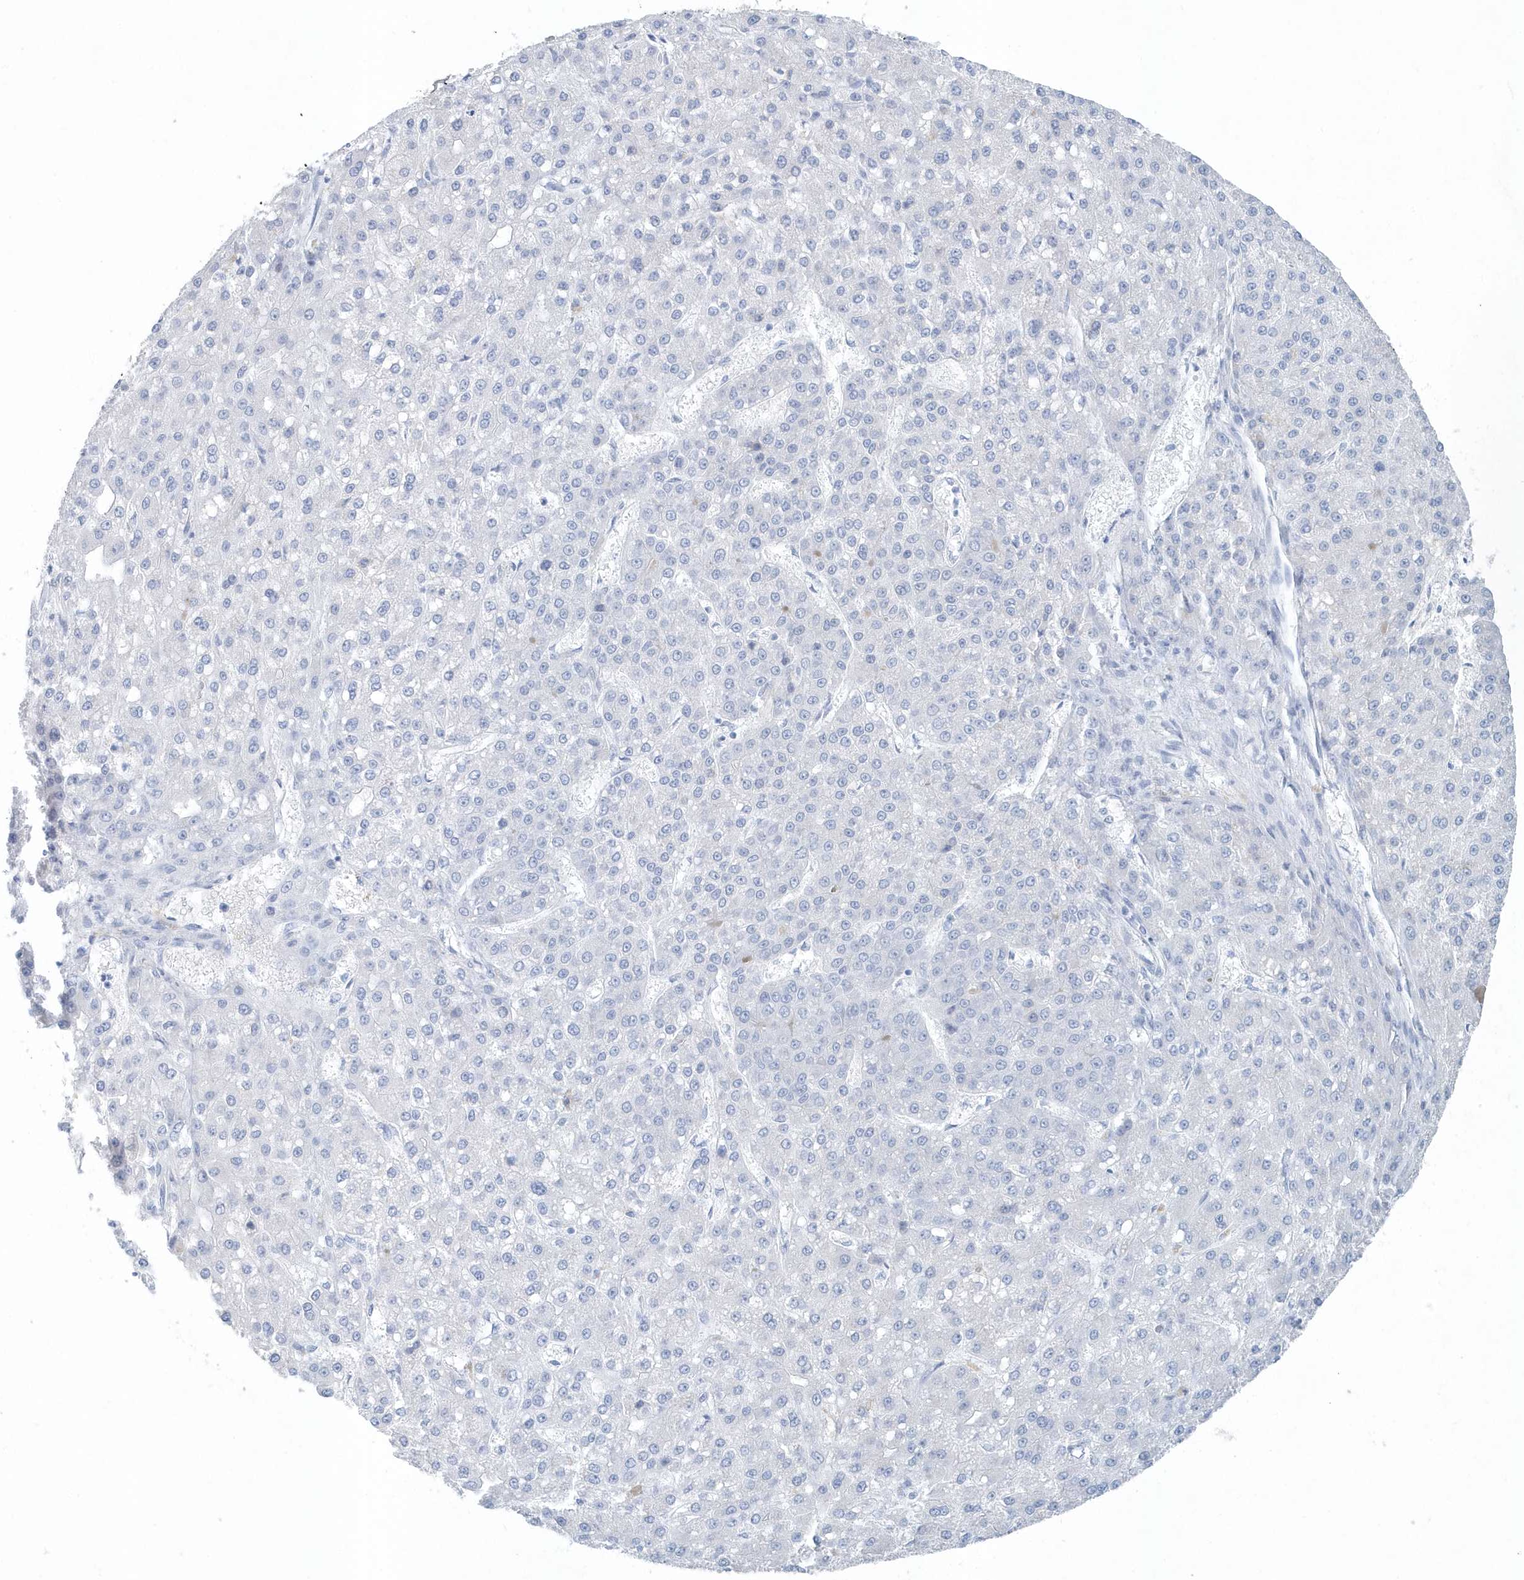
{"staining": {"intensity": "negative", "quantity": "none", "location": "none"}, "tissue": "liver cancer", "cell_type": "Tumor cells", "image_type": "cancer", "snomed": [{"axis": "morphology", "description": "Carcinoma, Hepatocellular, NOS"}, {"axis": "topography", "description": "Liver"}], "caption": "Tumor cells show no significant staining in hepatocellular carcinoma (liver).", "gene": "FAM98A", "patient": {"sex": "male", "age": 67}}